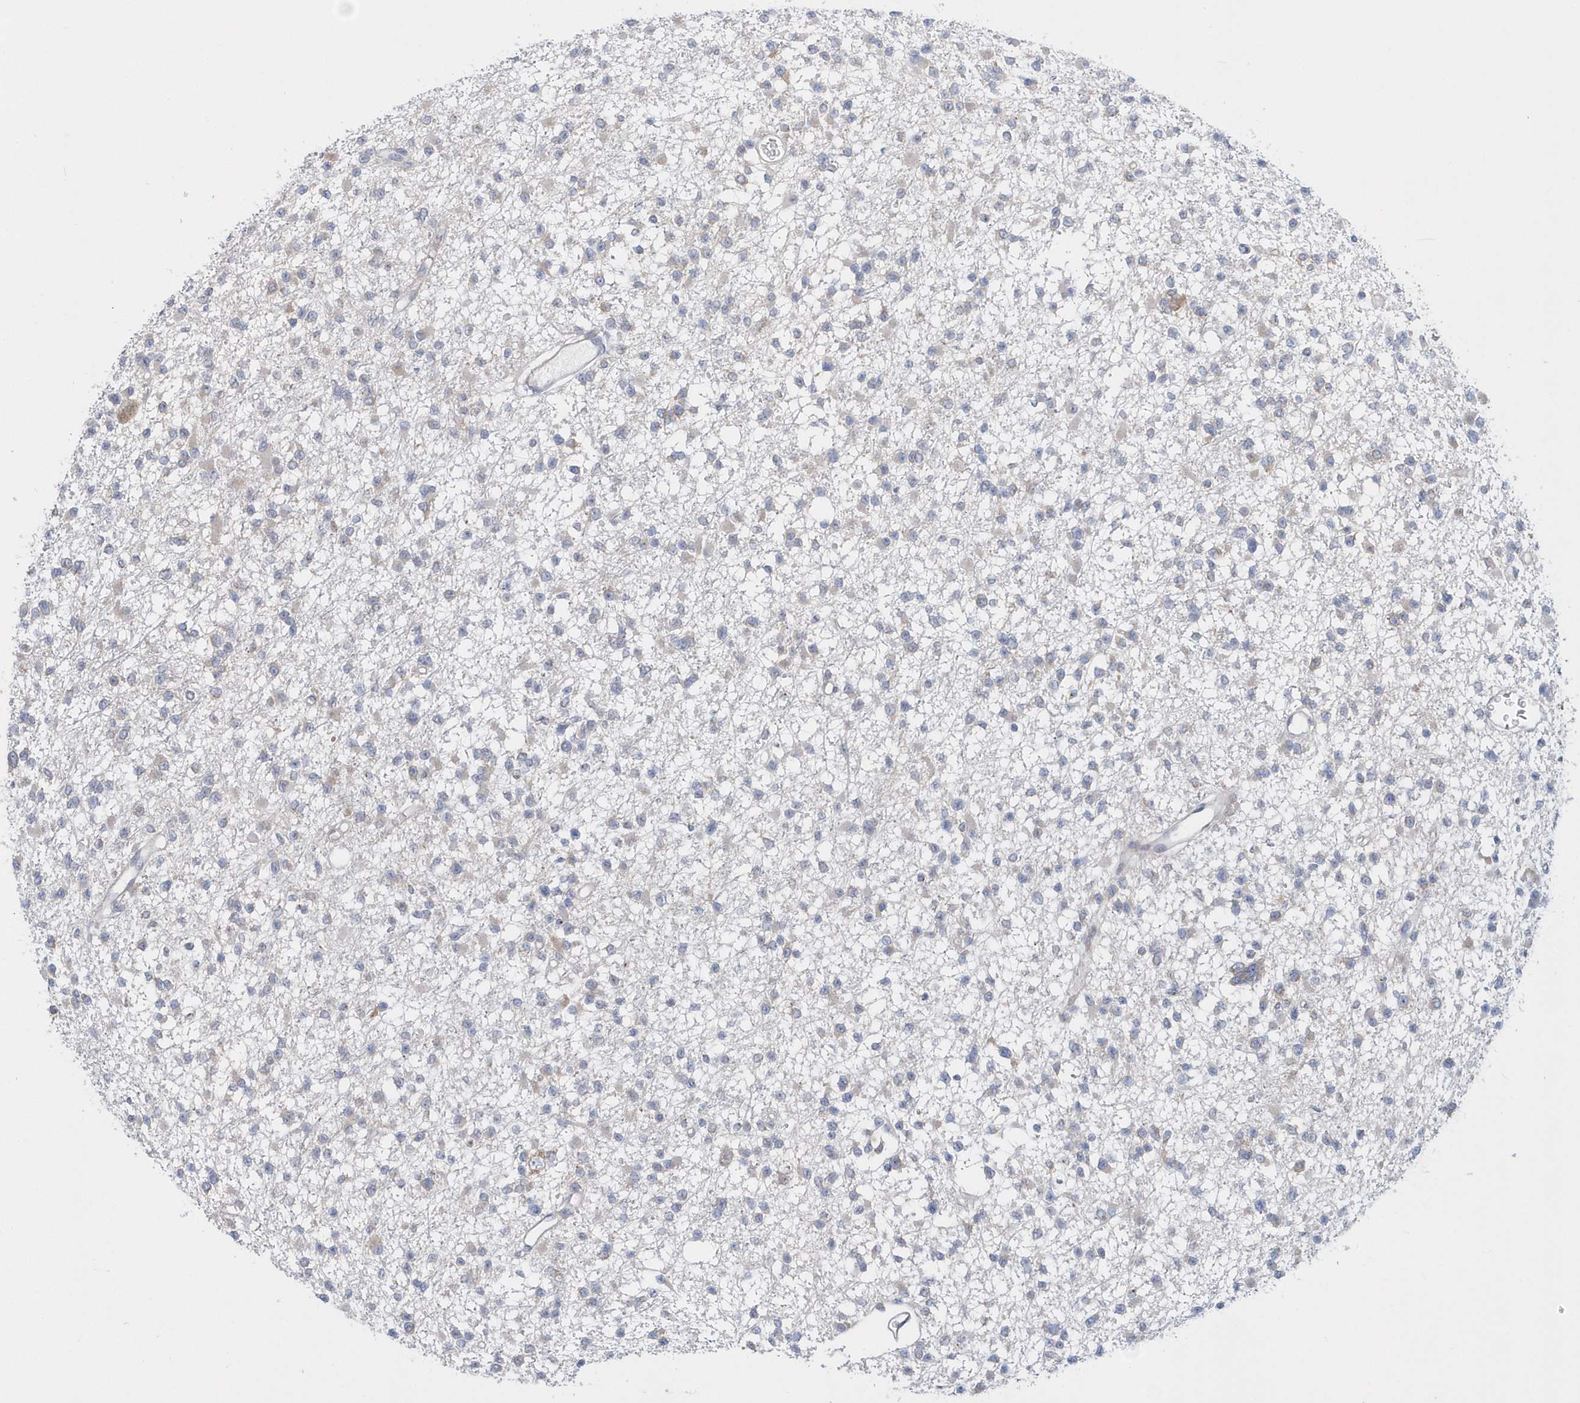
{"staining": {"intensity": "negative", "quantity": "none", "location": "none"}, "tissue": "glioma", "cell_type": "Tumor cells", "image_type": "cancer", "snomed": [{"axis": "morphology", "description": "Glioma, malignant, Low grade"}, {"axis": "topography", "description": "Brain"}], "caption": "Malignant low-grade glioma was stained to show a protein in brown. There is no significant staining in tumor cells.", "gene": "EIF3C", "patient": {"sex": "female", "age": 22}}